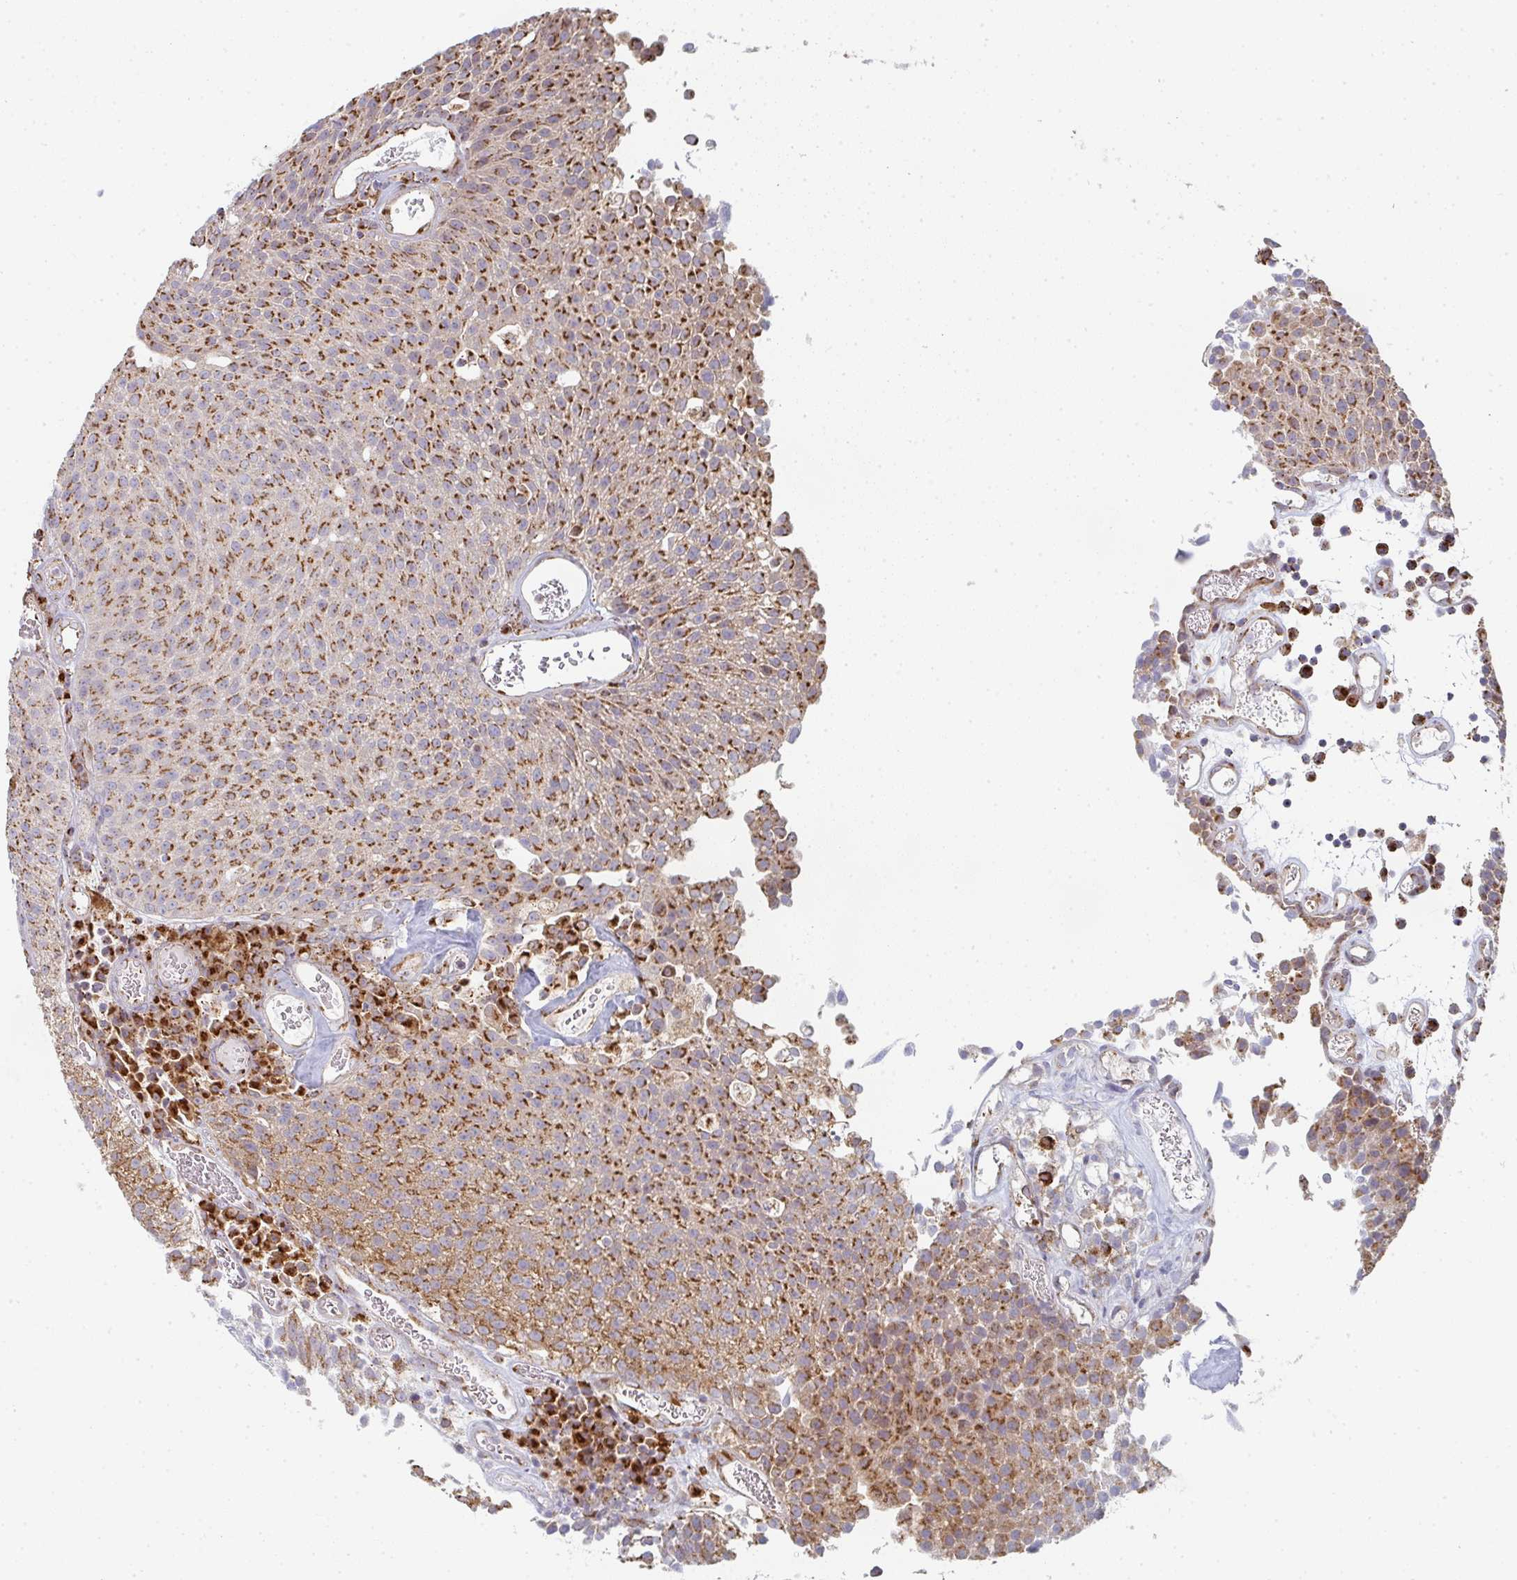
{"staining": {"intensity": "strong", "quantity": ">75%", "location": "cytoplasmic/membranous"}, "tissue": "urothelial cancer", "cell_type": "Tumor cells", "image_type": "cancer", "snomed": [{"axis": "morphology", "description": "Urothelial carcinoma, Low grade"}, {"axis": "topography", "description": "Urinary bladder"}], "caption": "The immunohistochemical stain shows strong cytoplasmic/membranous positivity in tumor cells of urothelial cancer tissue.", "gene": "ZNF526", "patient": {"sex": "female", "age": 79}}